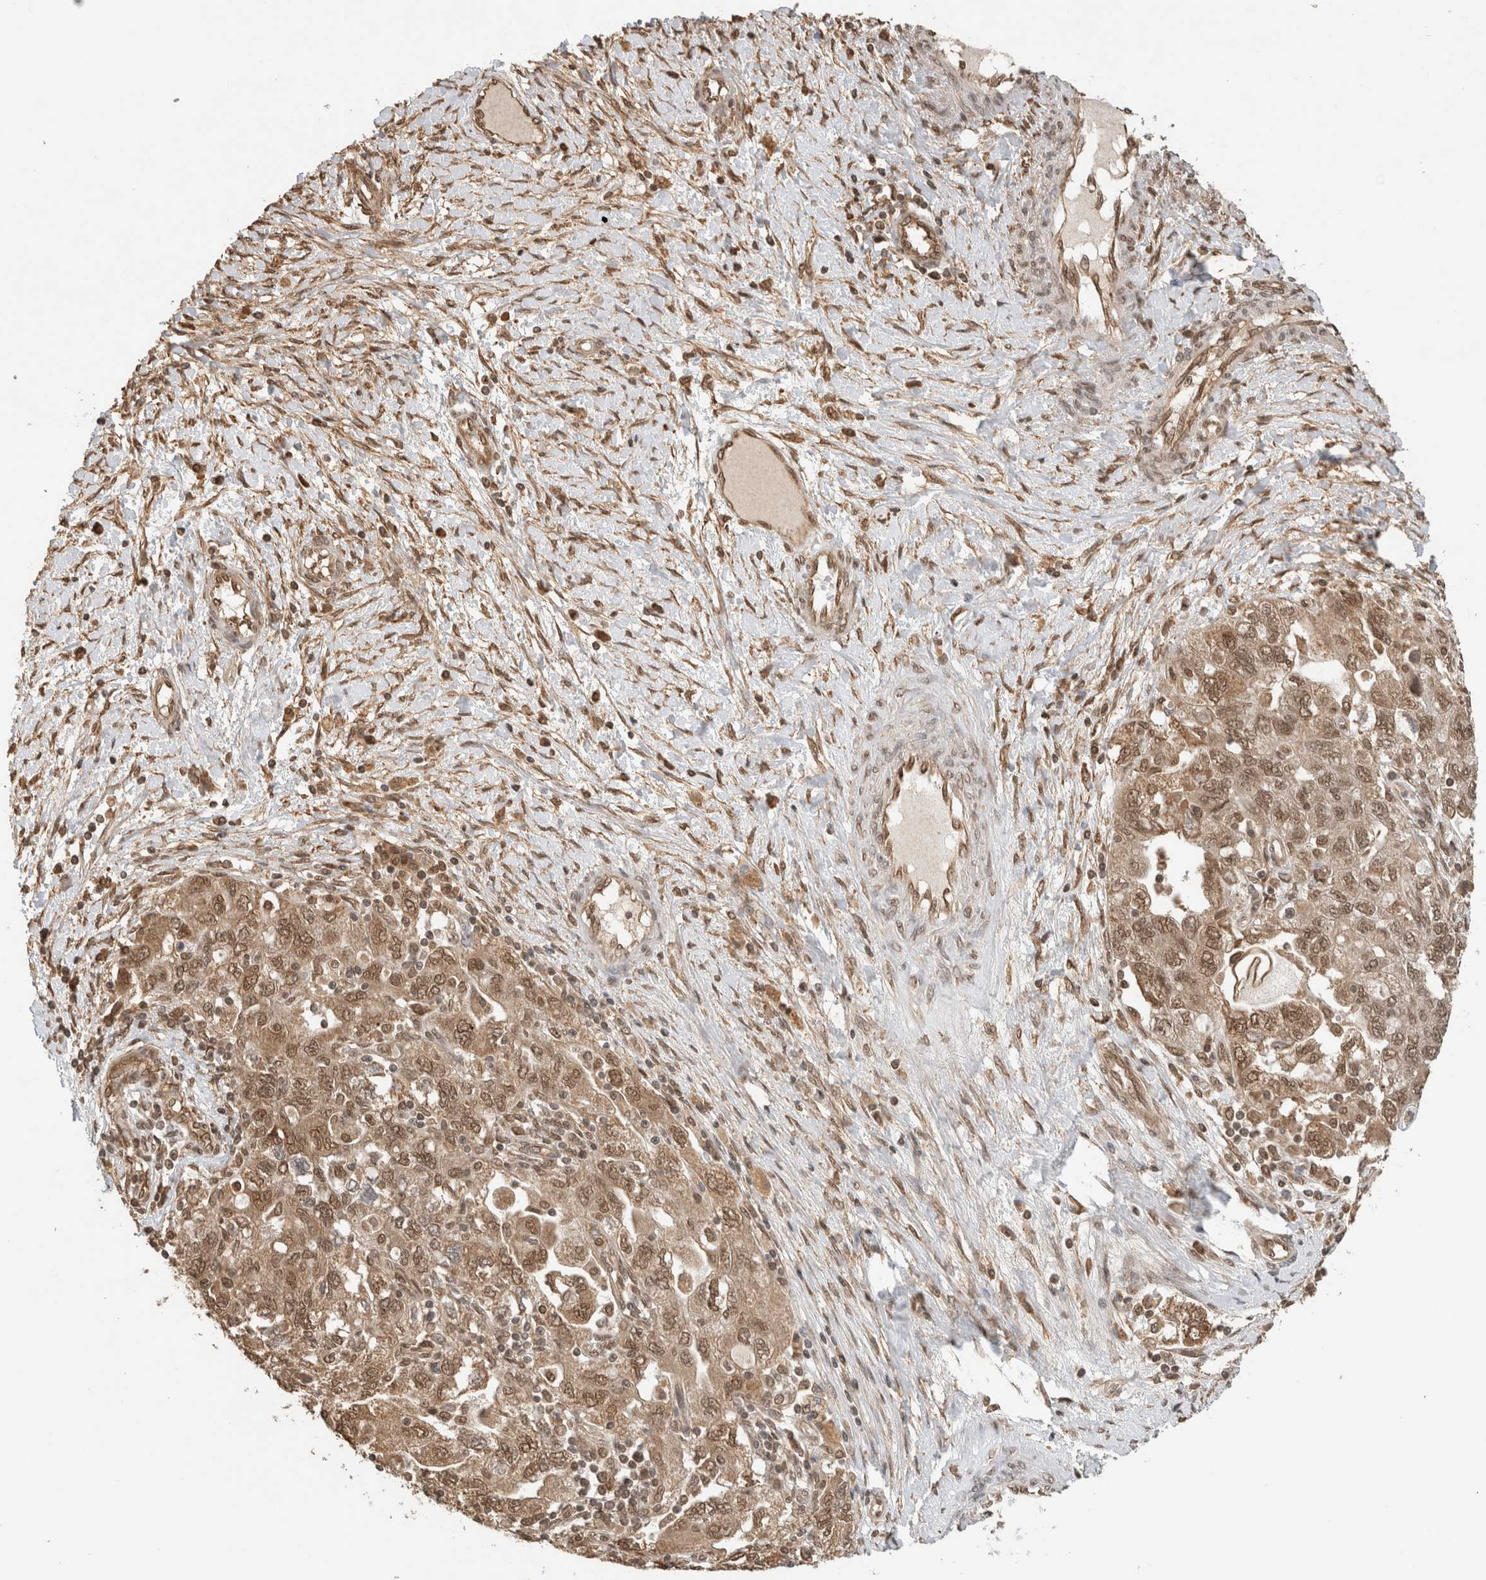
{"staining": {"intensity": "moderate", "quantity": ">75%", "location": "cytoplasmic/membranous,nuclear"}, "tissue": "ovarian cancer", "cell_type": "Tumor cells", "image_type": "cancer", "snomed": [{"axis": "morphology", "description": "Carcinoma, NOS"}, {"axis": "morphology", "description": "Cystadenocarcinoma, serous, NOS"}, {"axis": "topography", "description": "Ovary"}], "caption": "Immunohistochemical staining of human ovarian serous cystadenocarcinoma demonstrates moderate cytoplasmic/membranous and nuclear protein positivity in about >75% of tumor cells.", "gene": "C1orf21", "patient": {"sex": "female", "age": 69}}